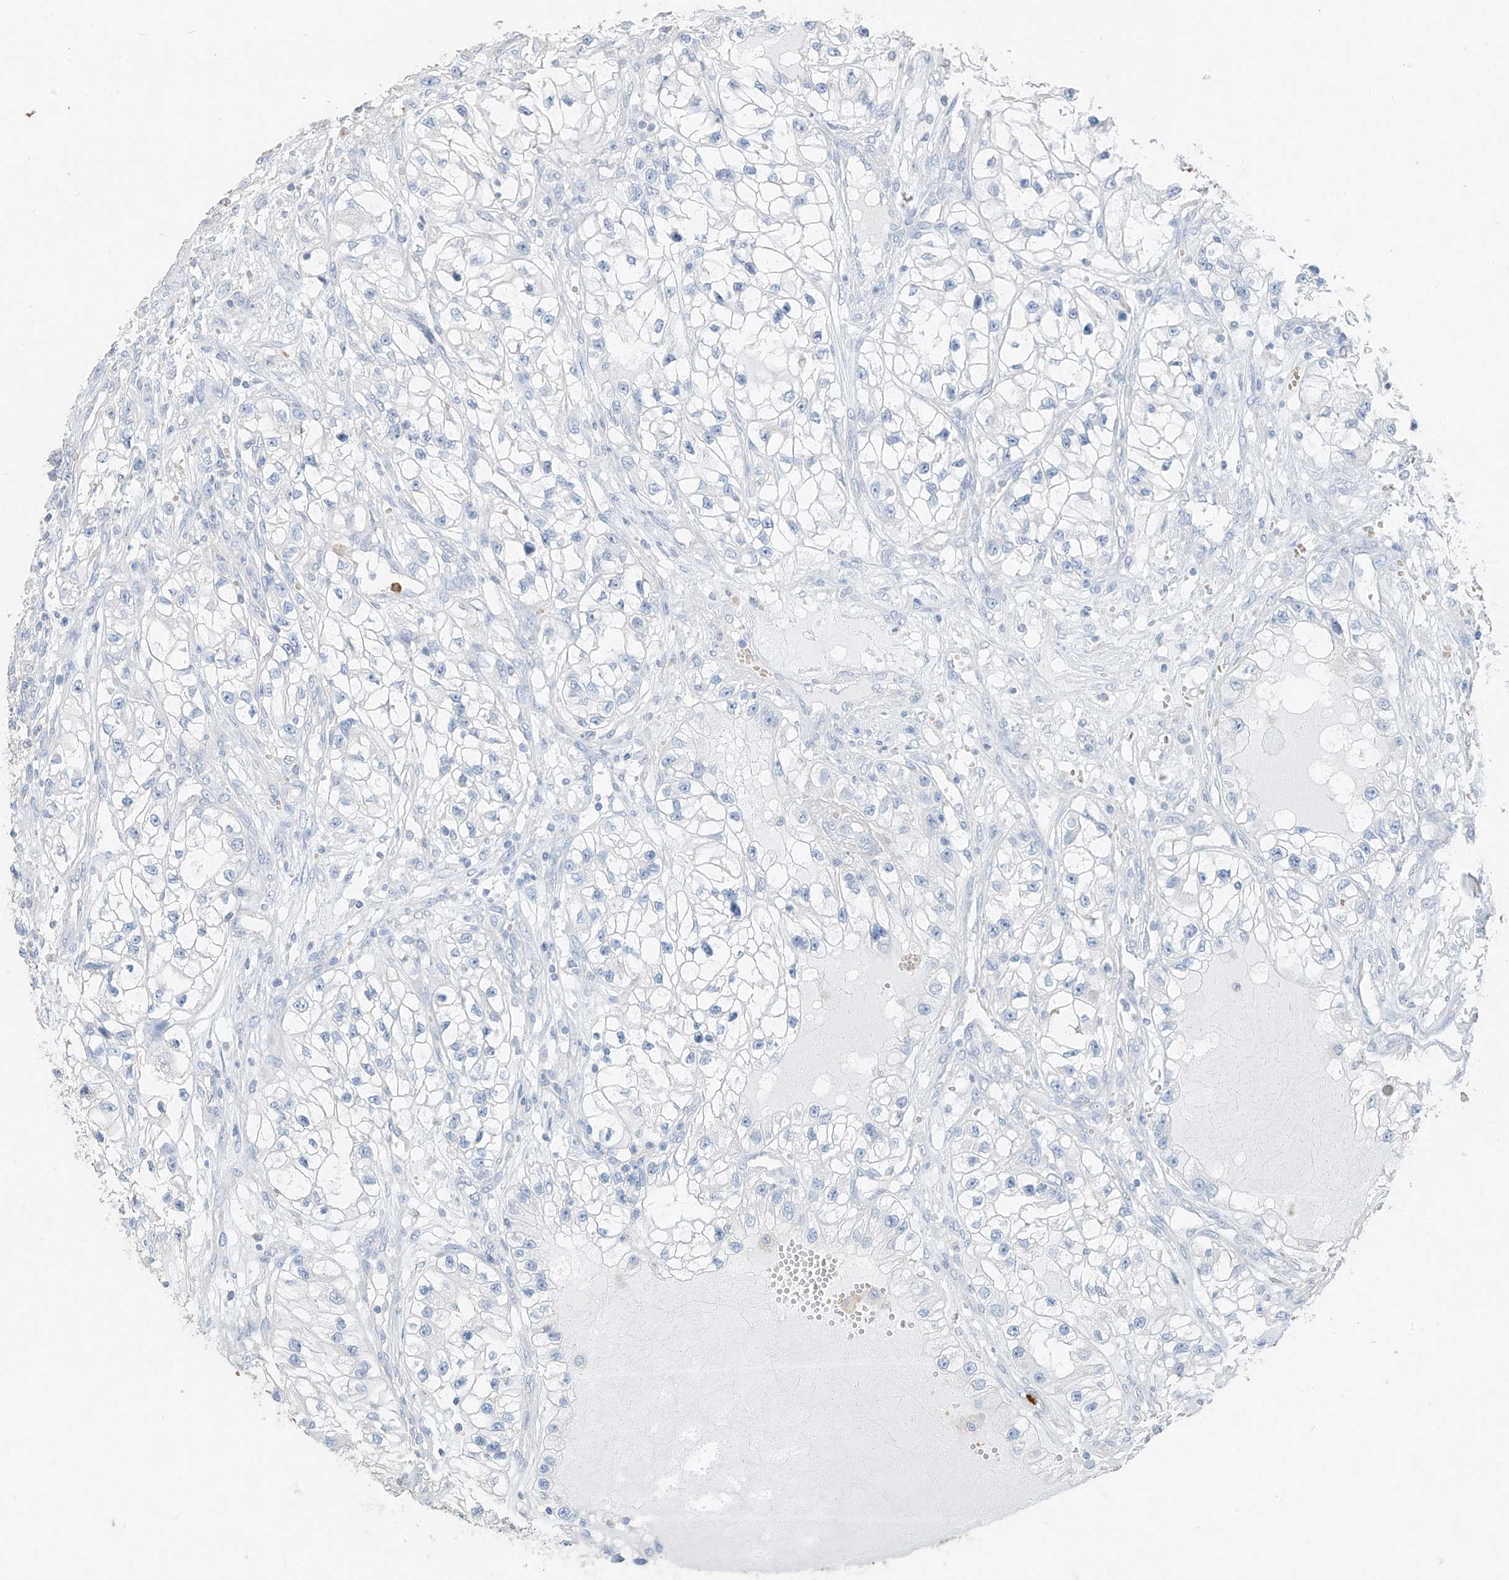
{"staining": {"intensity": "negative", "quantity": "none", "location": "none"}, "tissue": "renal cancer", "cell_type": "Tumor cells", "image_type": "cancer", "snomed": [{"axis": "morphology", "description": "Adenocarcinoma, NOS"}, {"axis": "topography", "description": "Kidney"}], "caption": "Immunohistochemistry micrograph of neoplastic tissue: human renal adenocarcinoma stained with DAB reveals no significant protein positivity in tumor cells. (Brightfield microscopy of DAB (3,3'-diaminobenzidine) immunohistochemistry at high magnification).", "gene": "PAFAH1B3", "patient": {"sex": "female", "age": 57}}